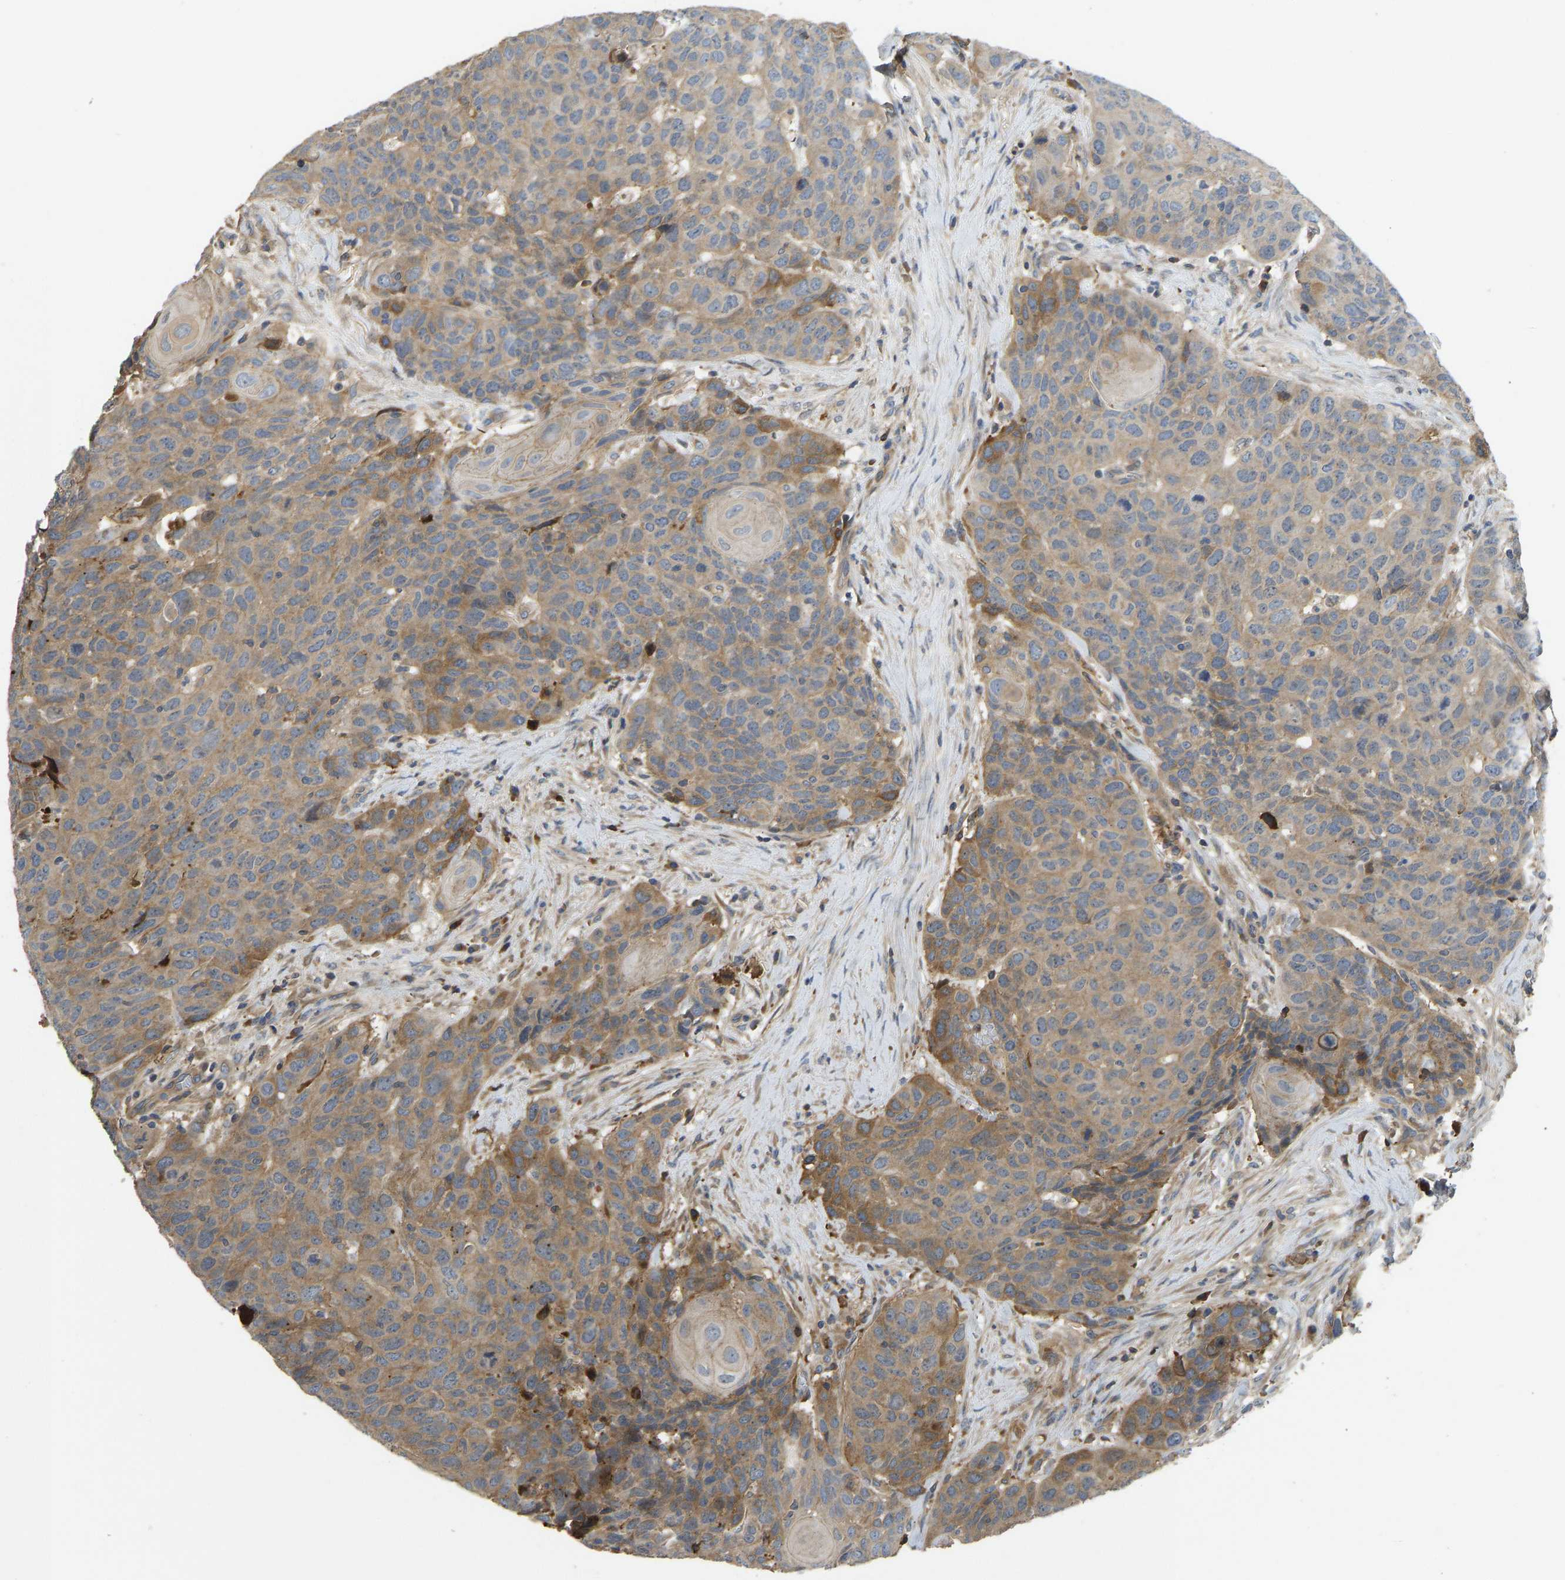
{"staining": {"intensity": "moderate", "quantity": ">75%", "location": "cytoplasmic/membranous"}, "tissue": "head and neck cancer", "cell_type": "Tumor cells", "image_type": "cancer", "snomed": [{"axis": "morphology", "description": "Squamous cell carcinoma, NOS"}, {"axis": "topography", "description": "Head-Neck"}], "caption": "This is a histology image of immunohistochemistry staining of head and neck cancer (squamous cell carcinoma), which shows moderate staining in the cytoplasmic/membranous of tumor cells.", "gene": "VCPKMT", "patient": {"sex": "male", "age": 66}}